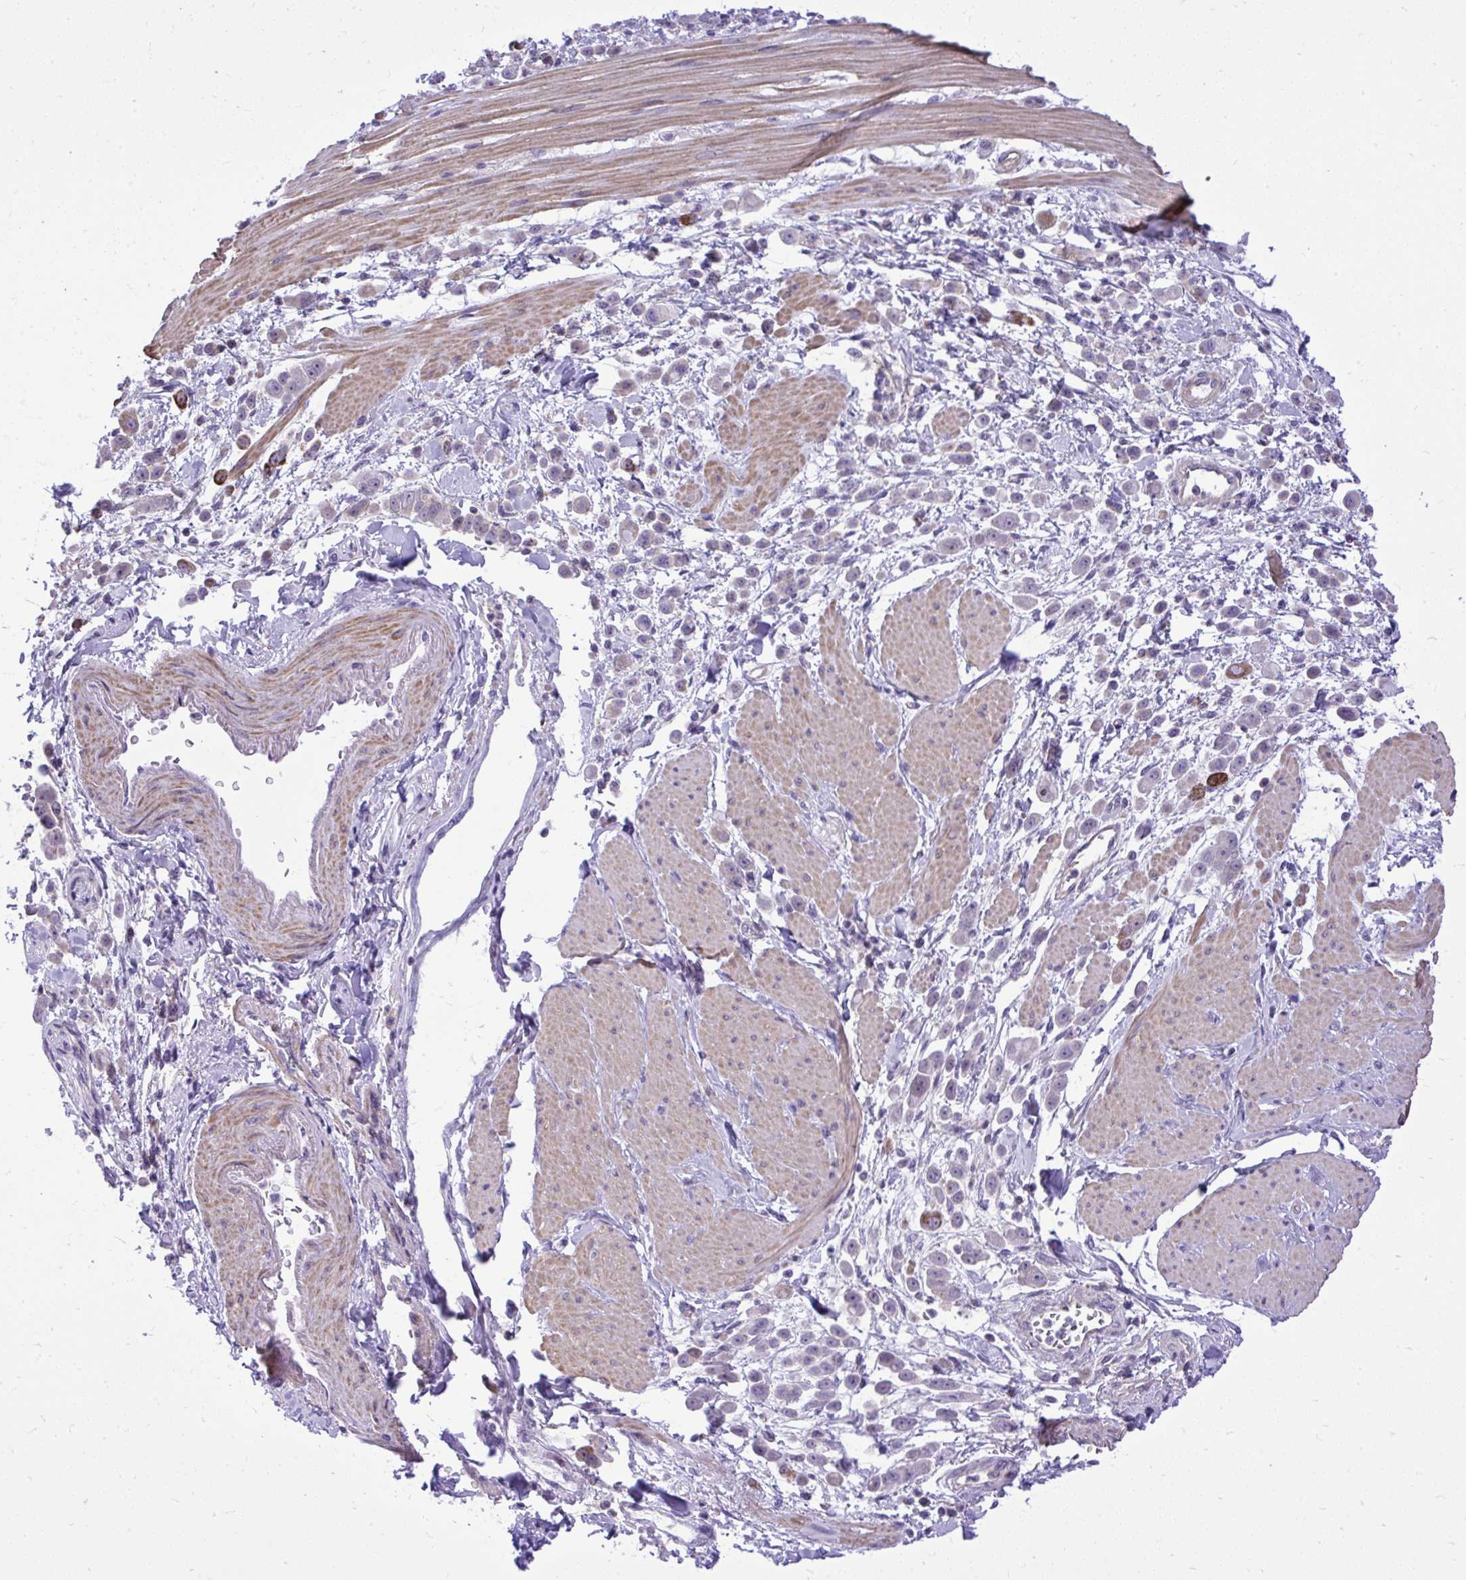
{"staining": {"intensity": "negative", "quantity": "none", "location": "none"}, "tissue": "pancreatic cancer", "cell_type": "Tumor cells", "image_type": "cancer", "snomed": [{"axis": "morphology", "description": "Normal tissue, NOS"}, {"axis": "morphology", "description": "Adenocarcinoma, NOS"}, {"axis": "topography", "description": "Pancreas"}], "caption": "Histopathology image shows no significant protein positivity in tumor cells of pancreatic adenocarcinoma.", "gene": "GRK4", "patient": {"sex": "female", "age": 64}}